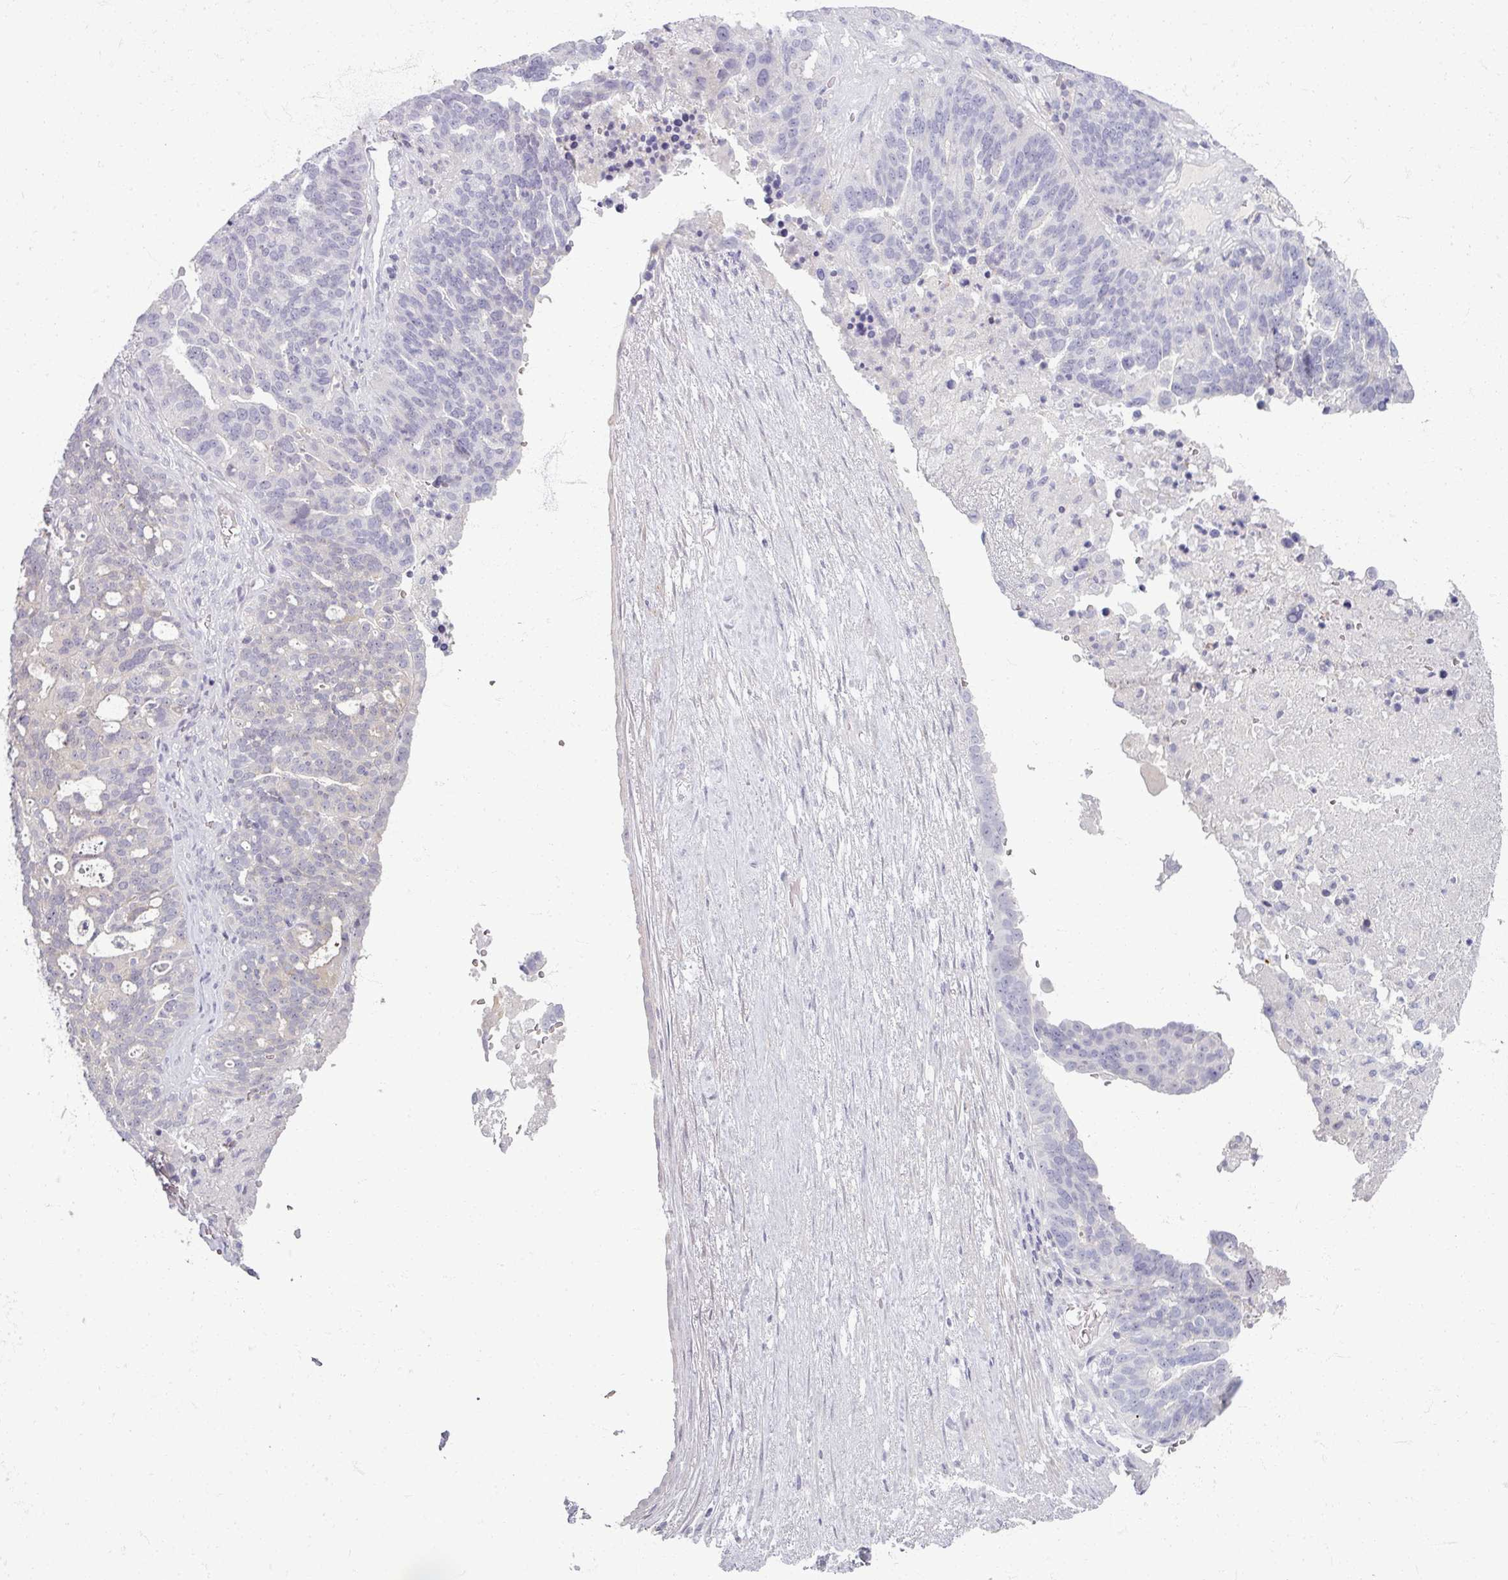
{"staining": {"intensity": "negative", "quantity": "none", "location": "none"}, "tissue": "ovarian cancer", "cell_type": "Tumor cells", "image_type": "cancer", "snomed": [{"axis": "morphology", "description": "Cystadenocarcinoma, serous, NOS"}, {"axis": "topography", "description": "Ovary"}], "caption": "IHC histopathology image of neoplastic tissue: ovarian cancer (serous cystadenocarcinoma) stained with DAB (3,3'-diaminobenzidine) shows no significant protein positivity in tumor cells.", "gene": "TTLL7", "patient": {"sex": "female", "age": 59}}